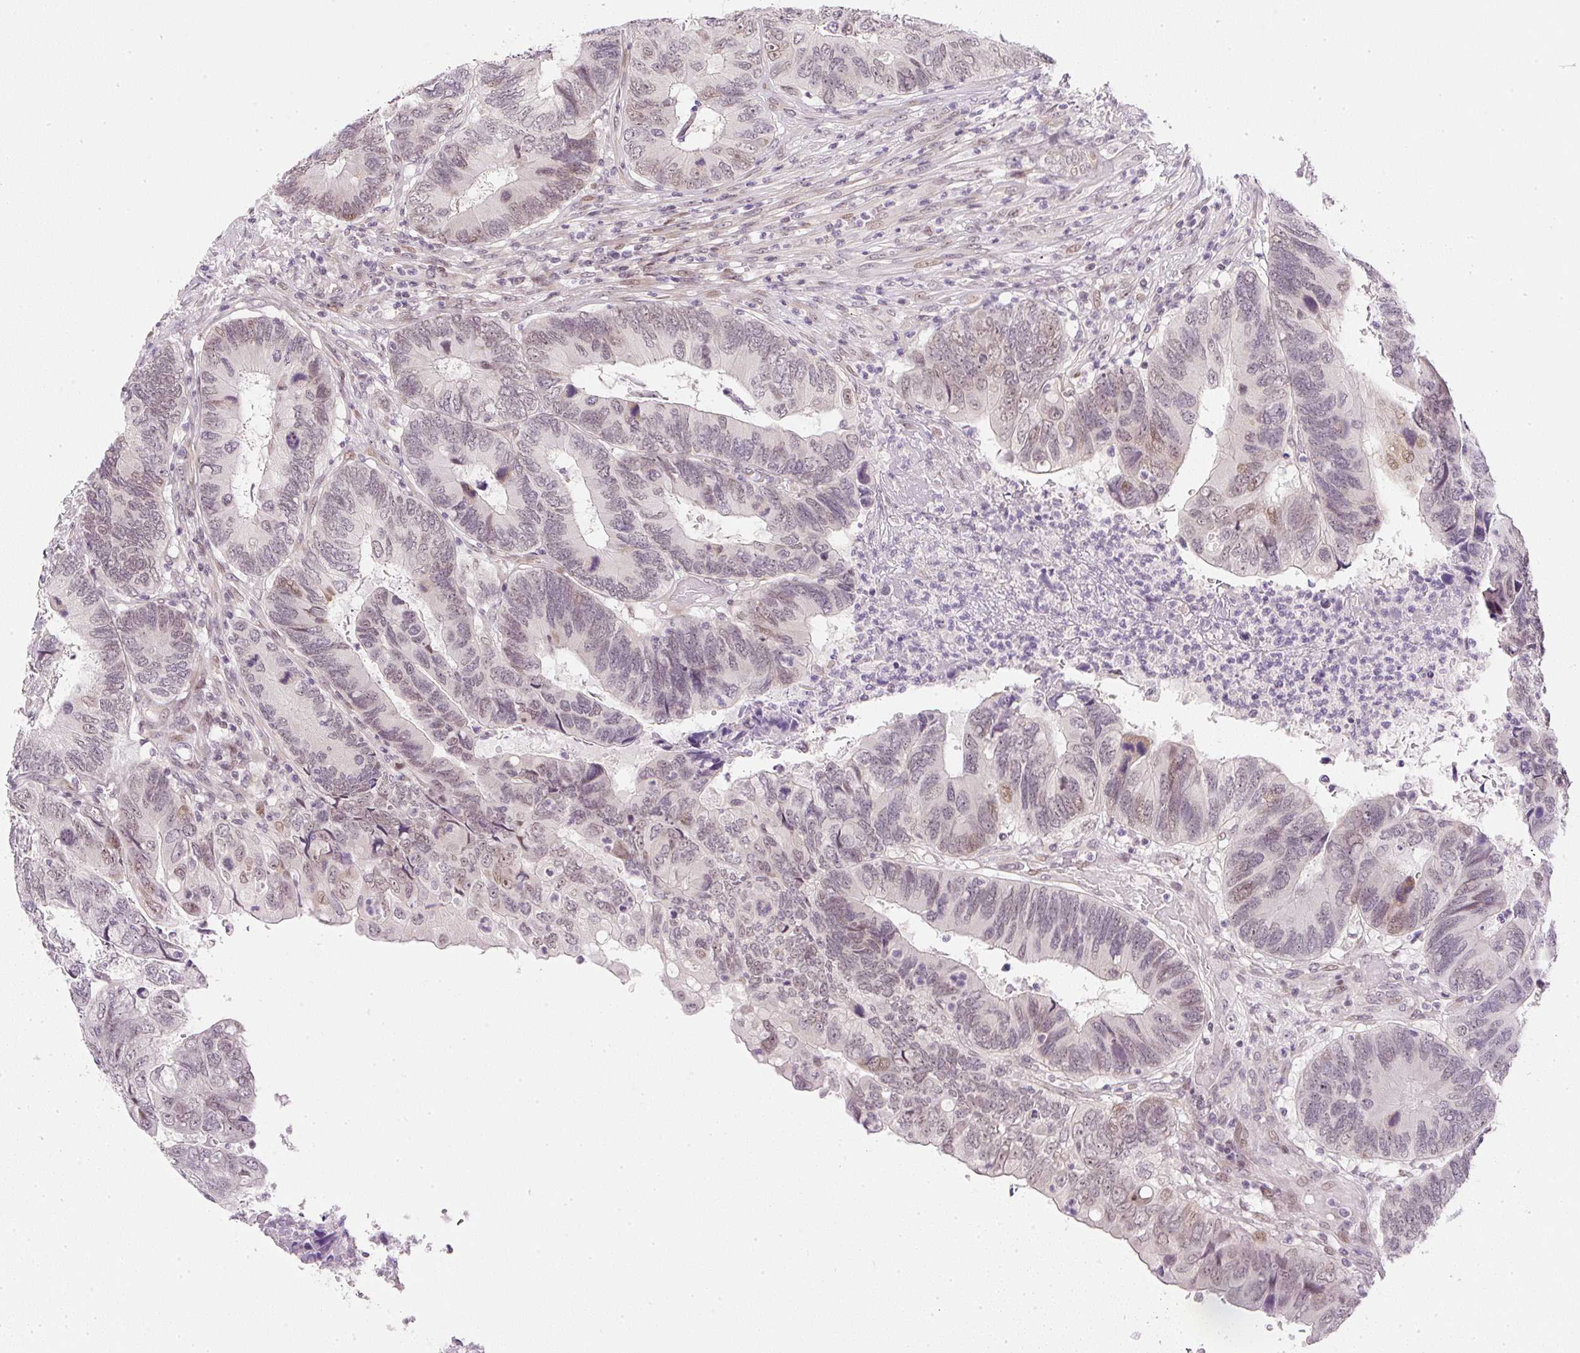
{"staining": {"intensity": "moderate", "quantity": "25%-75%", "location": "nuclear"}, "tissue": "colorectal cancer", "cell_type": "Tumor cells", "image_type": "cancer", "snomed": [{"axis": "morphology", "description": "Adenocarcinoma, NOS"}, {"axis": "topography", "description": "Colon"}], "caption": "About 25%-75% of tumor cells in colorectal cancer (adenocarcinoma) demonstrate moderate nuclear protein positivity as visualized by brown immunohistochemical staining.", "gene": "DPPA4", "patient": {"sex": "female", "age": 67}}